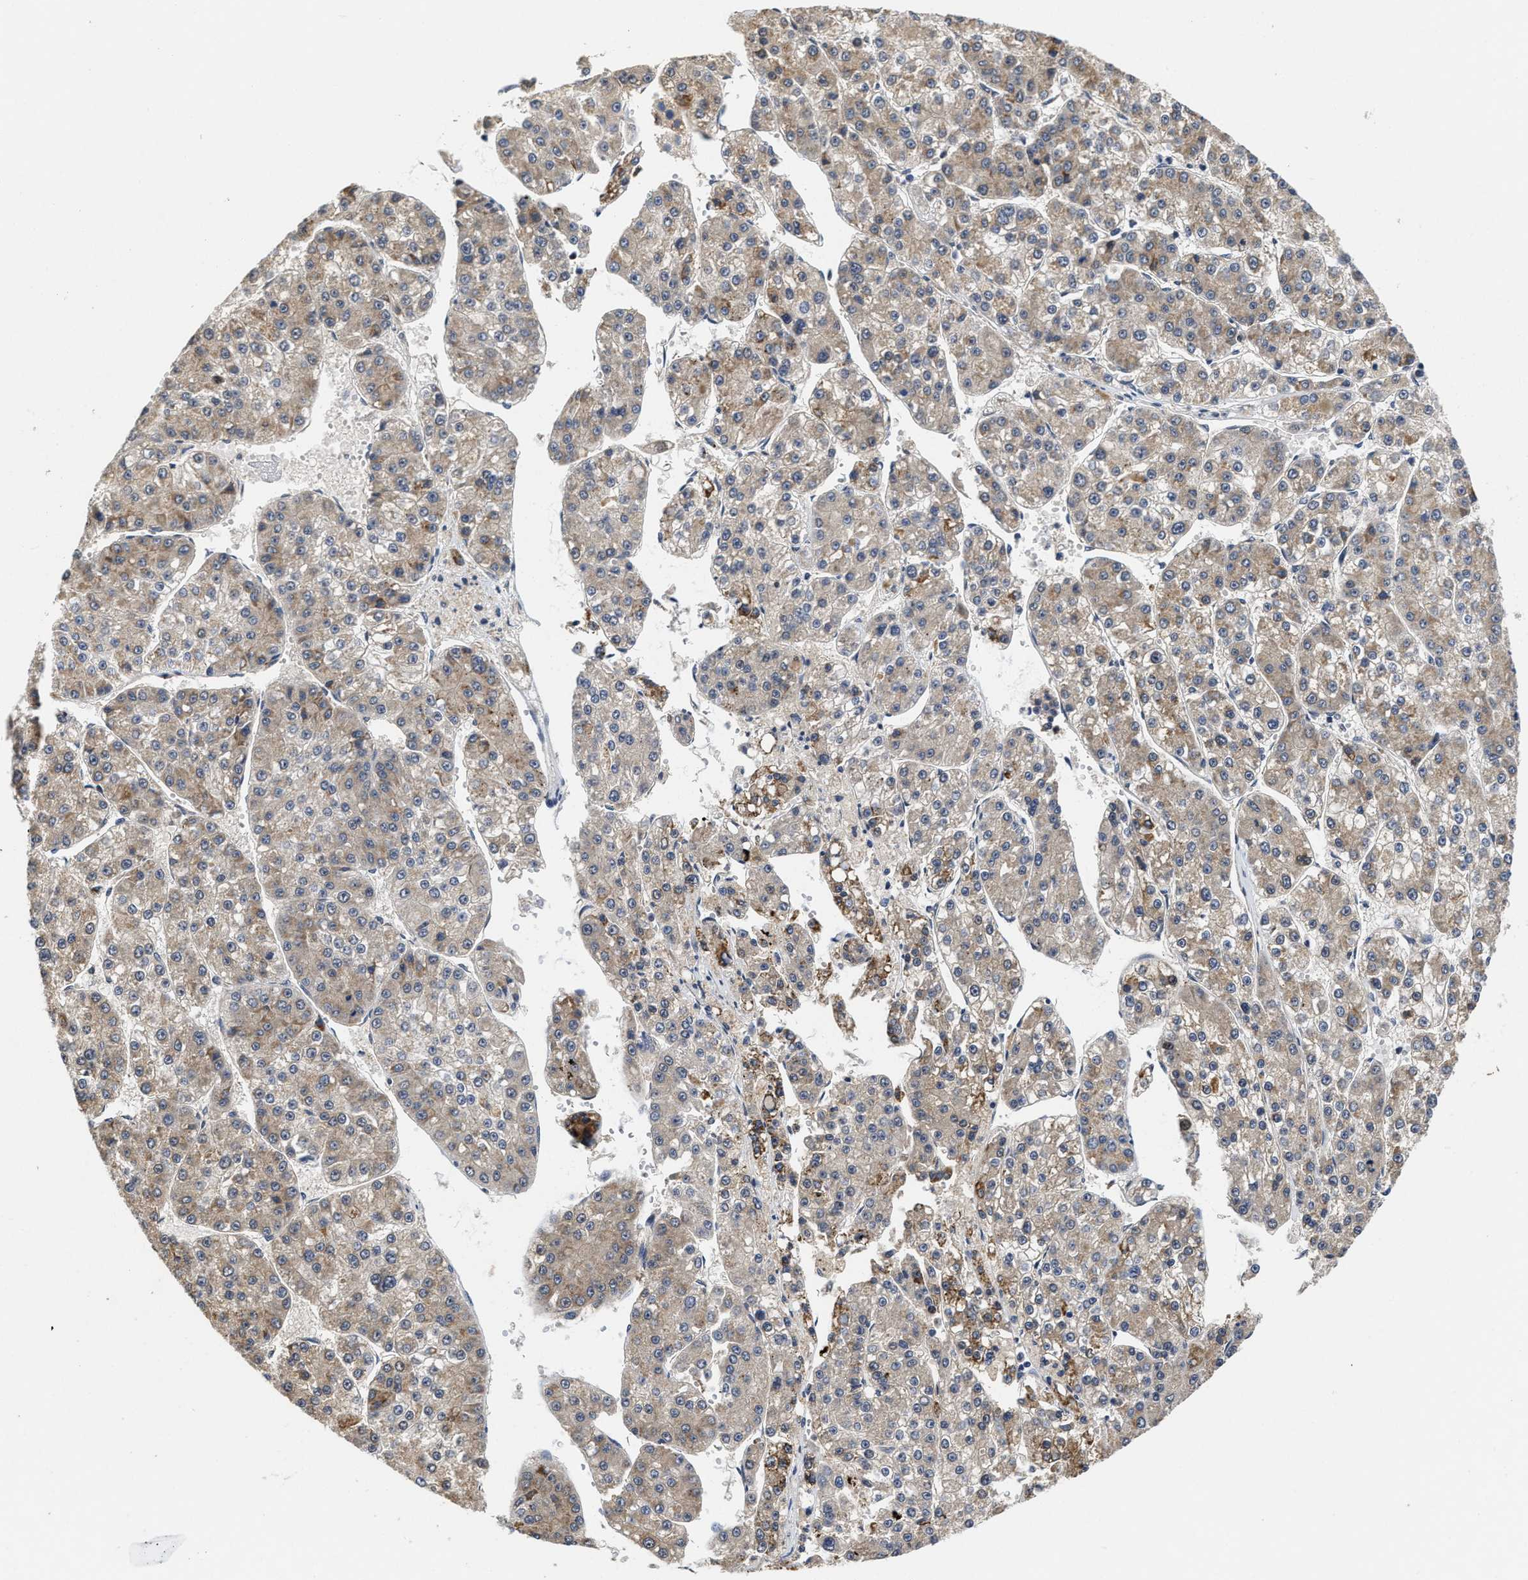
{"staining": {"intensity": "moderate", "quantity": "25%-75%", "location": "cytoplasmic/membranous"}, "tissue": "liver cancer", "cell_type": "Tumor cells", "image_type": "cancer", "snomed": [{"axis": "morphology", "description": "Carcinoma, Hepatocellular, NOS"}, {"axis": "topography", "description": "Liver"}], "caption": "Liver hepatocellular carcinoma tissue displays moderate cytoplasmic/membranous expression in about 25%-75% of tumor cells", "gene": "SCYL2", "patient": {"sex": "female", "age": 73}}